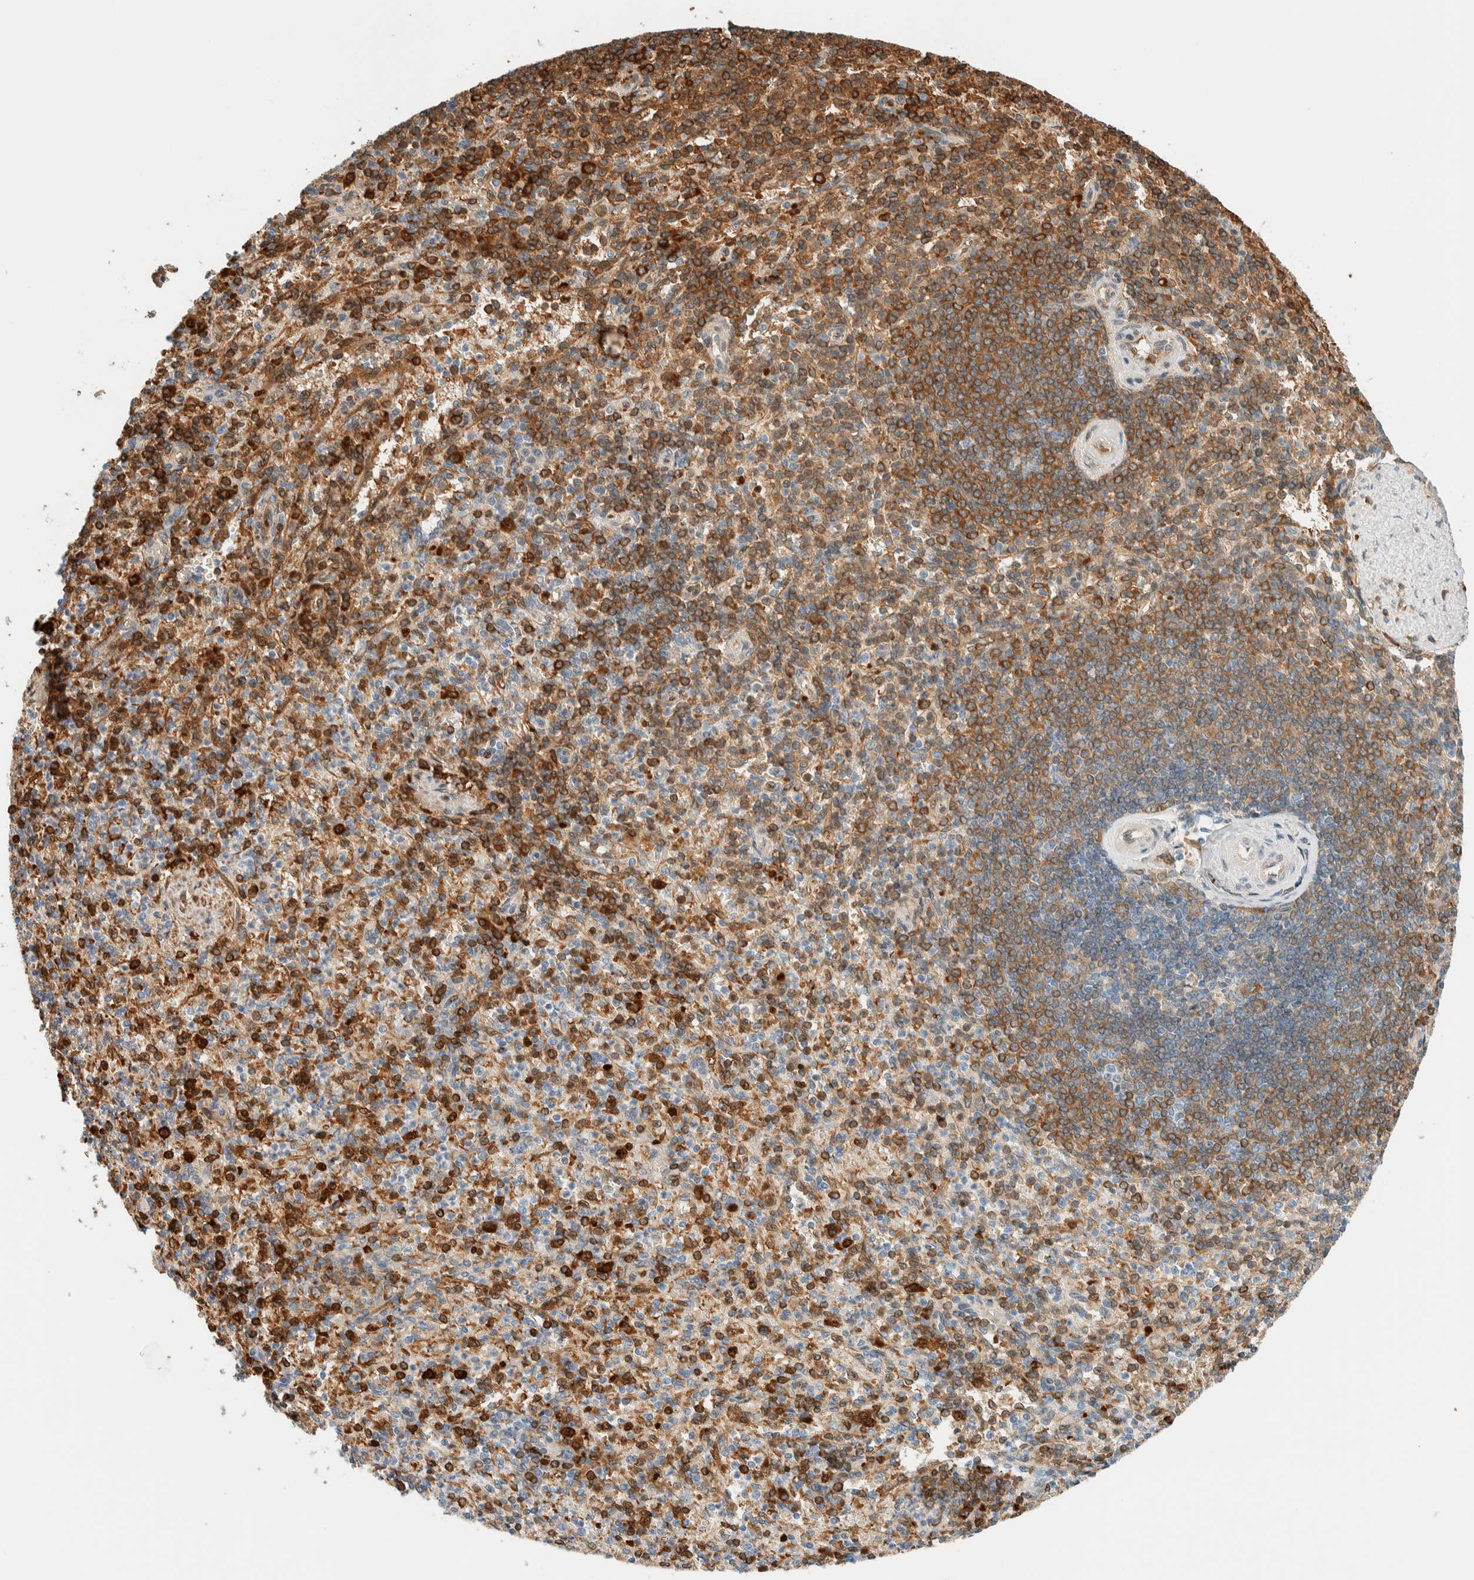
{"staining": {"intensity": "strong", "quantity": "25%-75%", "location": "cytoplasmic/membranous"}, "tissue": "spleen", "cell_type": "Cells in red pulp", "image_type": "normal", "snomed": [{"axis": "morphology", "description": "Normal tissue, NOS"}, {"axis": "topography", "description": "Spleen"}], "caption": "Immunohistochemical staining of benign human spleen shows strong cytoplasmic/membranous protein staining in about 25%-75% of cells in red pulp. The staining is performed using DAB brown chromogen to label protein expression. The nuclei are counter-stained blue using hematoxylin.", "gene": "TSTD2", "patient": {"sex": "female", "age": 74}}